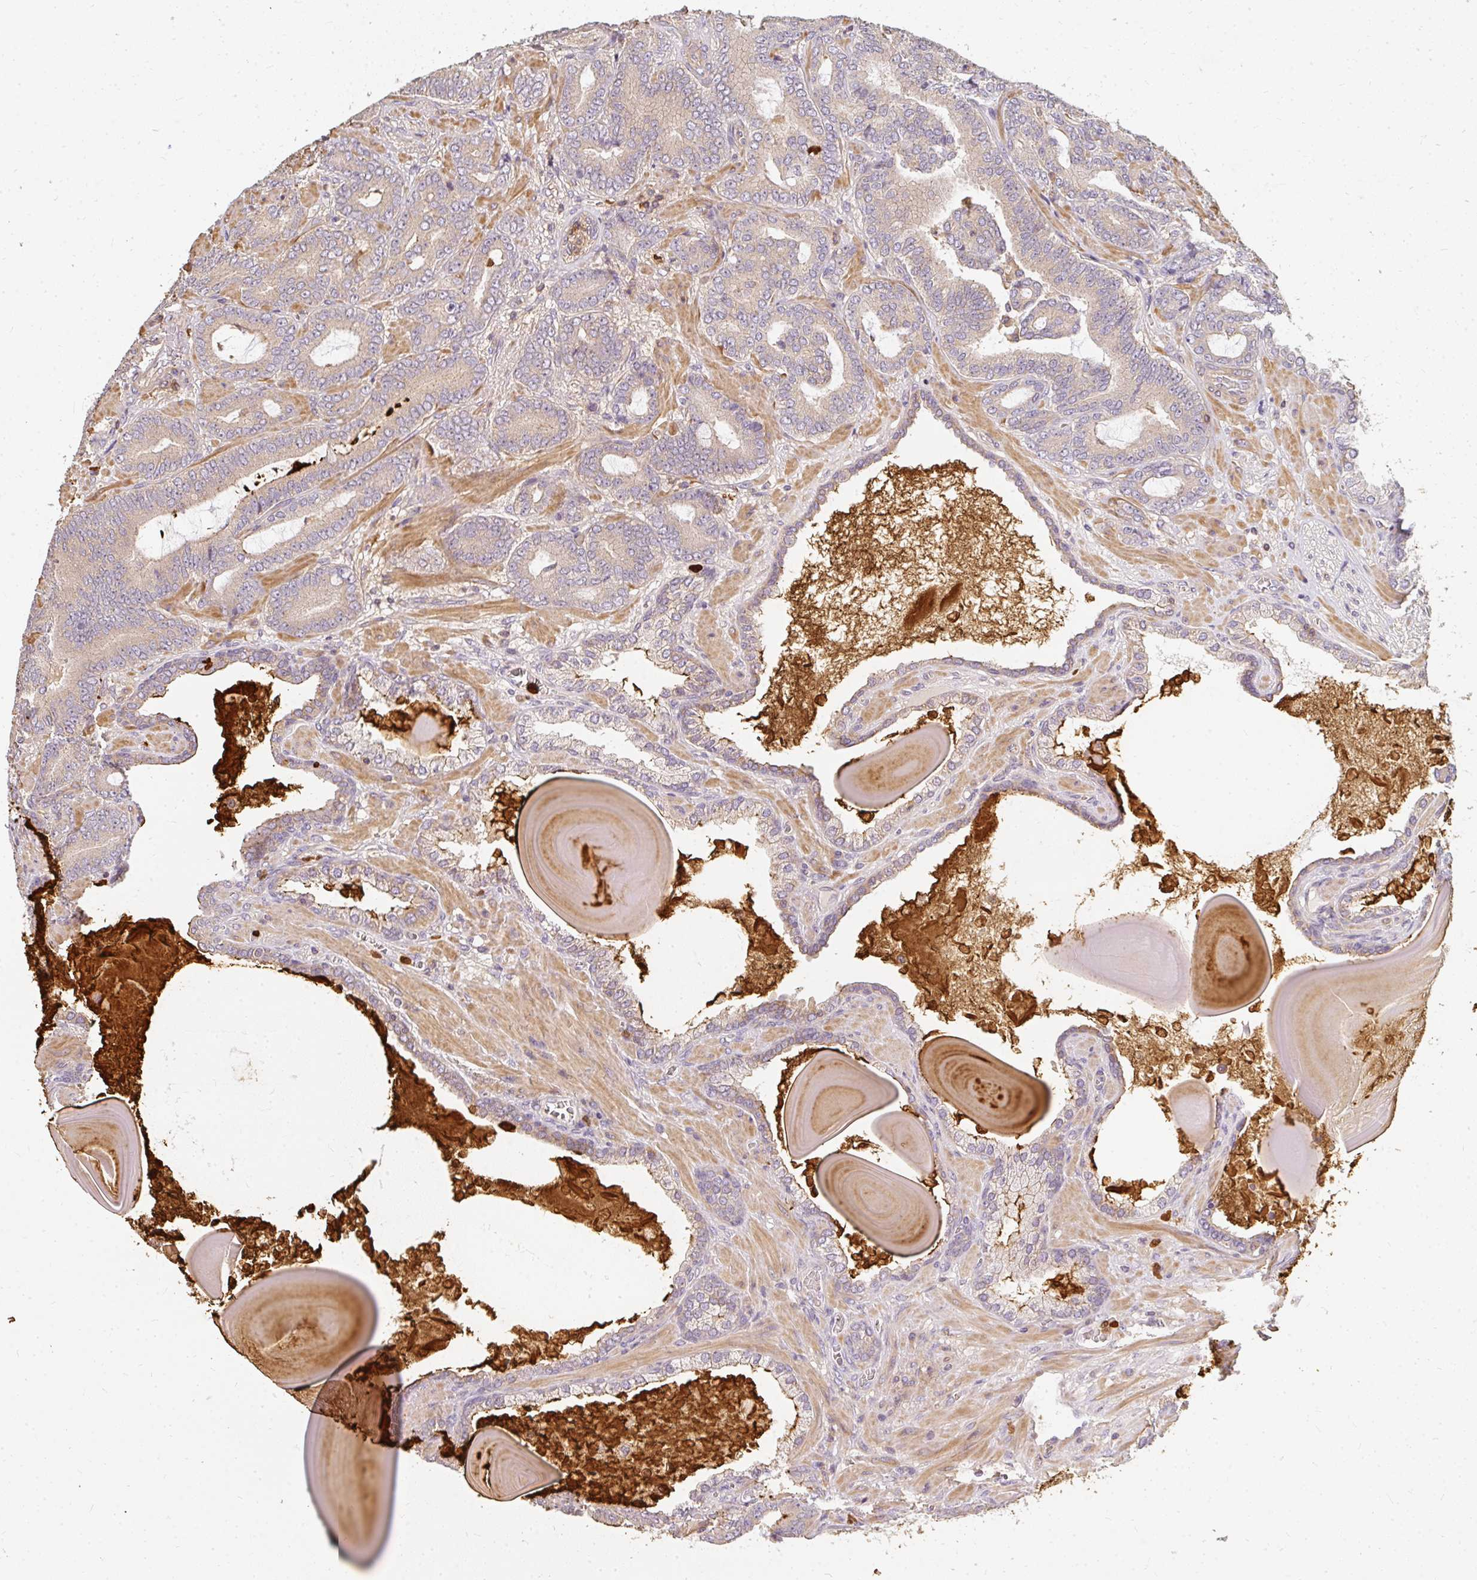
{"staining": {"intensity": "weak", "quantity": "<25%", "location": "cytoplasmic/membranous"}, "tissue": "prostate cancer", "cell_type": "Tumor cells", "image_type": "cancer", "snomed": [{"axis": "morphology", "description": "Adenocarcinoma, High grade"}, {"axis": "topography", "description": "Prostate"}], "caption": "This is an immunohistochemistry (IHC) image of human prostate cancer (high-grade adenocarcinoma). There is no expression in tumor cells.", "gene": "CNTRL", "patient": {"sex": "male", "age": 62}}